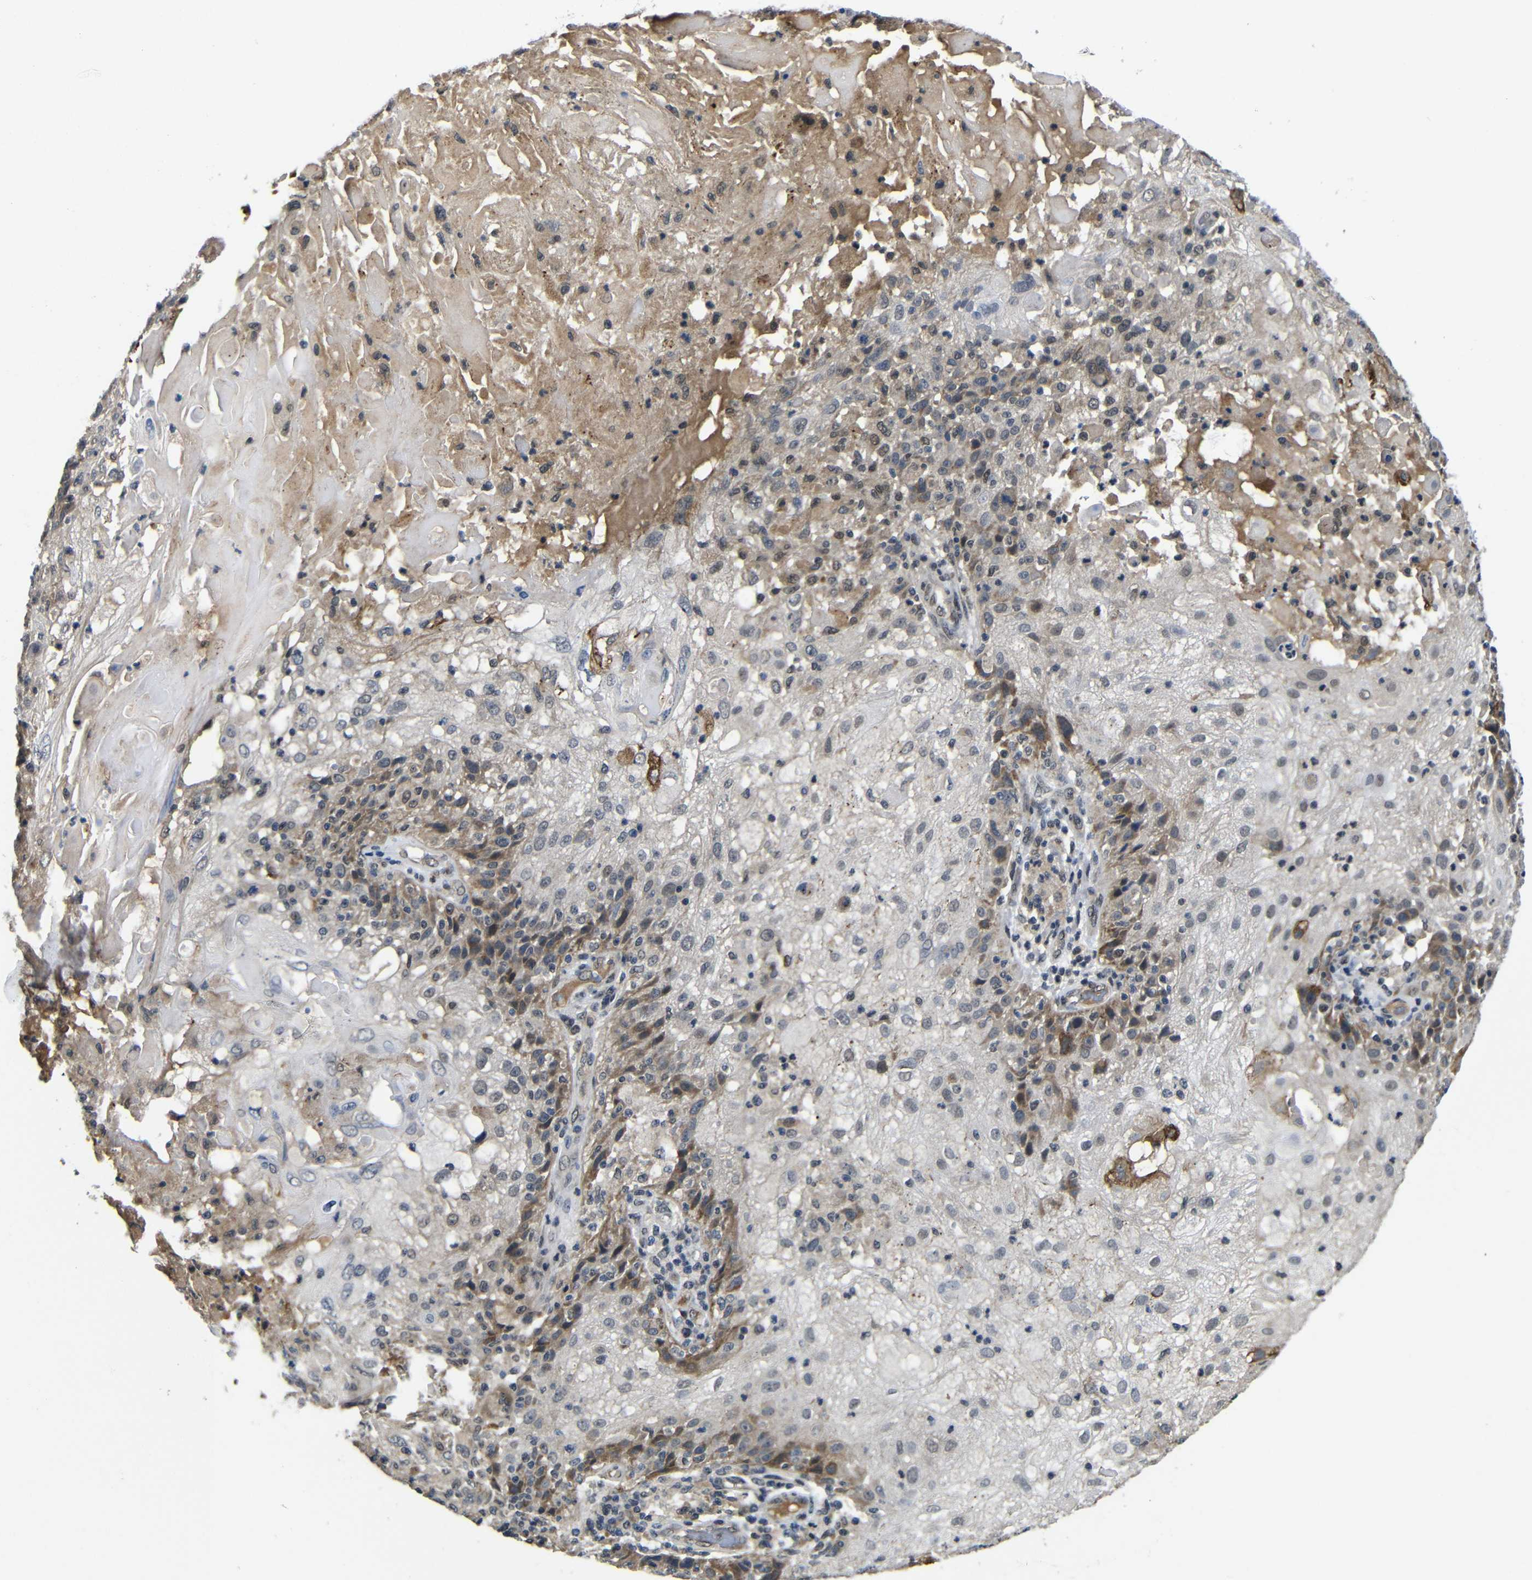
{"staining": {"intensity": "moderate", "quantity": "25%-75%", "location": "cytoplasmic/membranous"}, "tissue": "skin cancer", "cell_type": "Tumor cells", "image_type": "cancer", "snomed": [{"axis": "morphology", "description": "Normal tissue, NOS"}, {"axis": "morphology", "description": "Squamous cell carcinoma, NOS"}, {"axis": "topography", "description": "Skin"}], "caption": "A high-resolution micrograph shows immunohistochemistry (IHC) staining of skin cancer (squamous cell carcinoma), which shows moderate cytoplasmic/membranous positivity in about 25%-75% of tumor cells.", "gene": "FAM172A", "patient": {"sex": "female", "age": 83}}